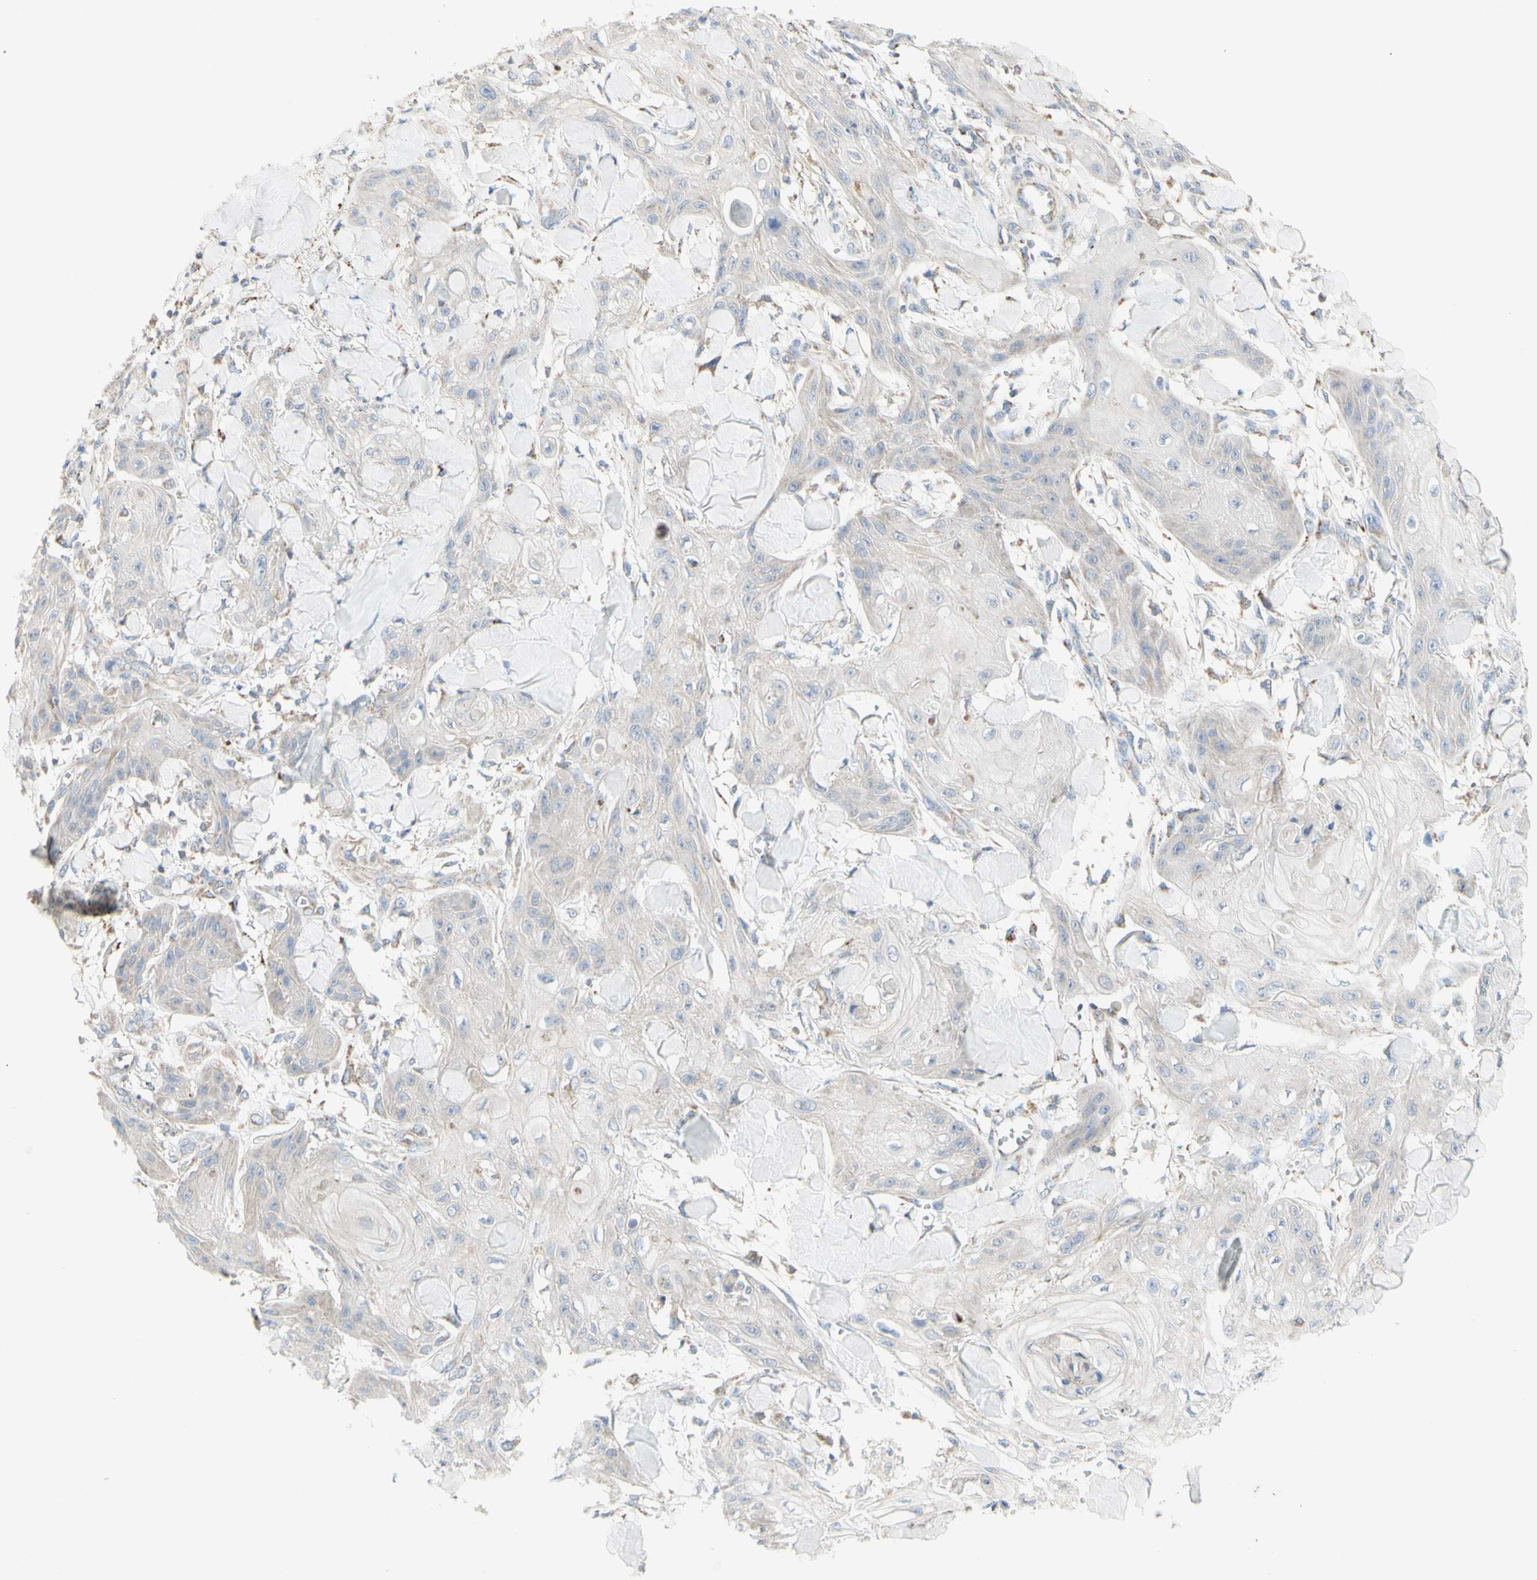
{"staining": {"intensity": "weak", "quantity": "<25%", "location": "cytoplasmic/membranous"}, "tissue": "skin cancer", "cell_type": "Tumor cells", "image_type": "cancer", "snomed": [{"axis": "morphology", "description": "Squamous cell carcinoma, NOS"}, {"axis": "topography", "description": "Skin"}], "caption": "Immunohistochemistry of skin cancer (squamous cell carcinoma) shows no positivity in tumor cells.", "gene": "CNTNAP1", "patient": {"sex": "male", "age": 74}}